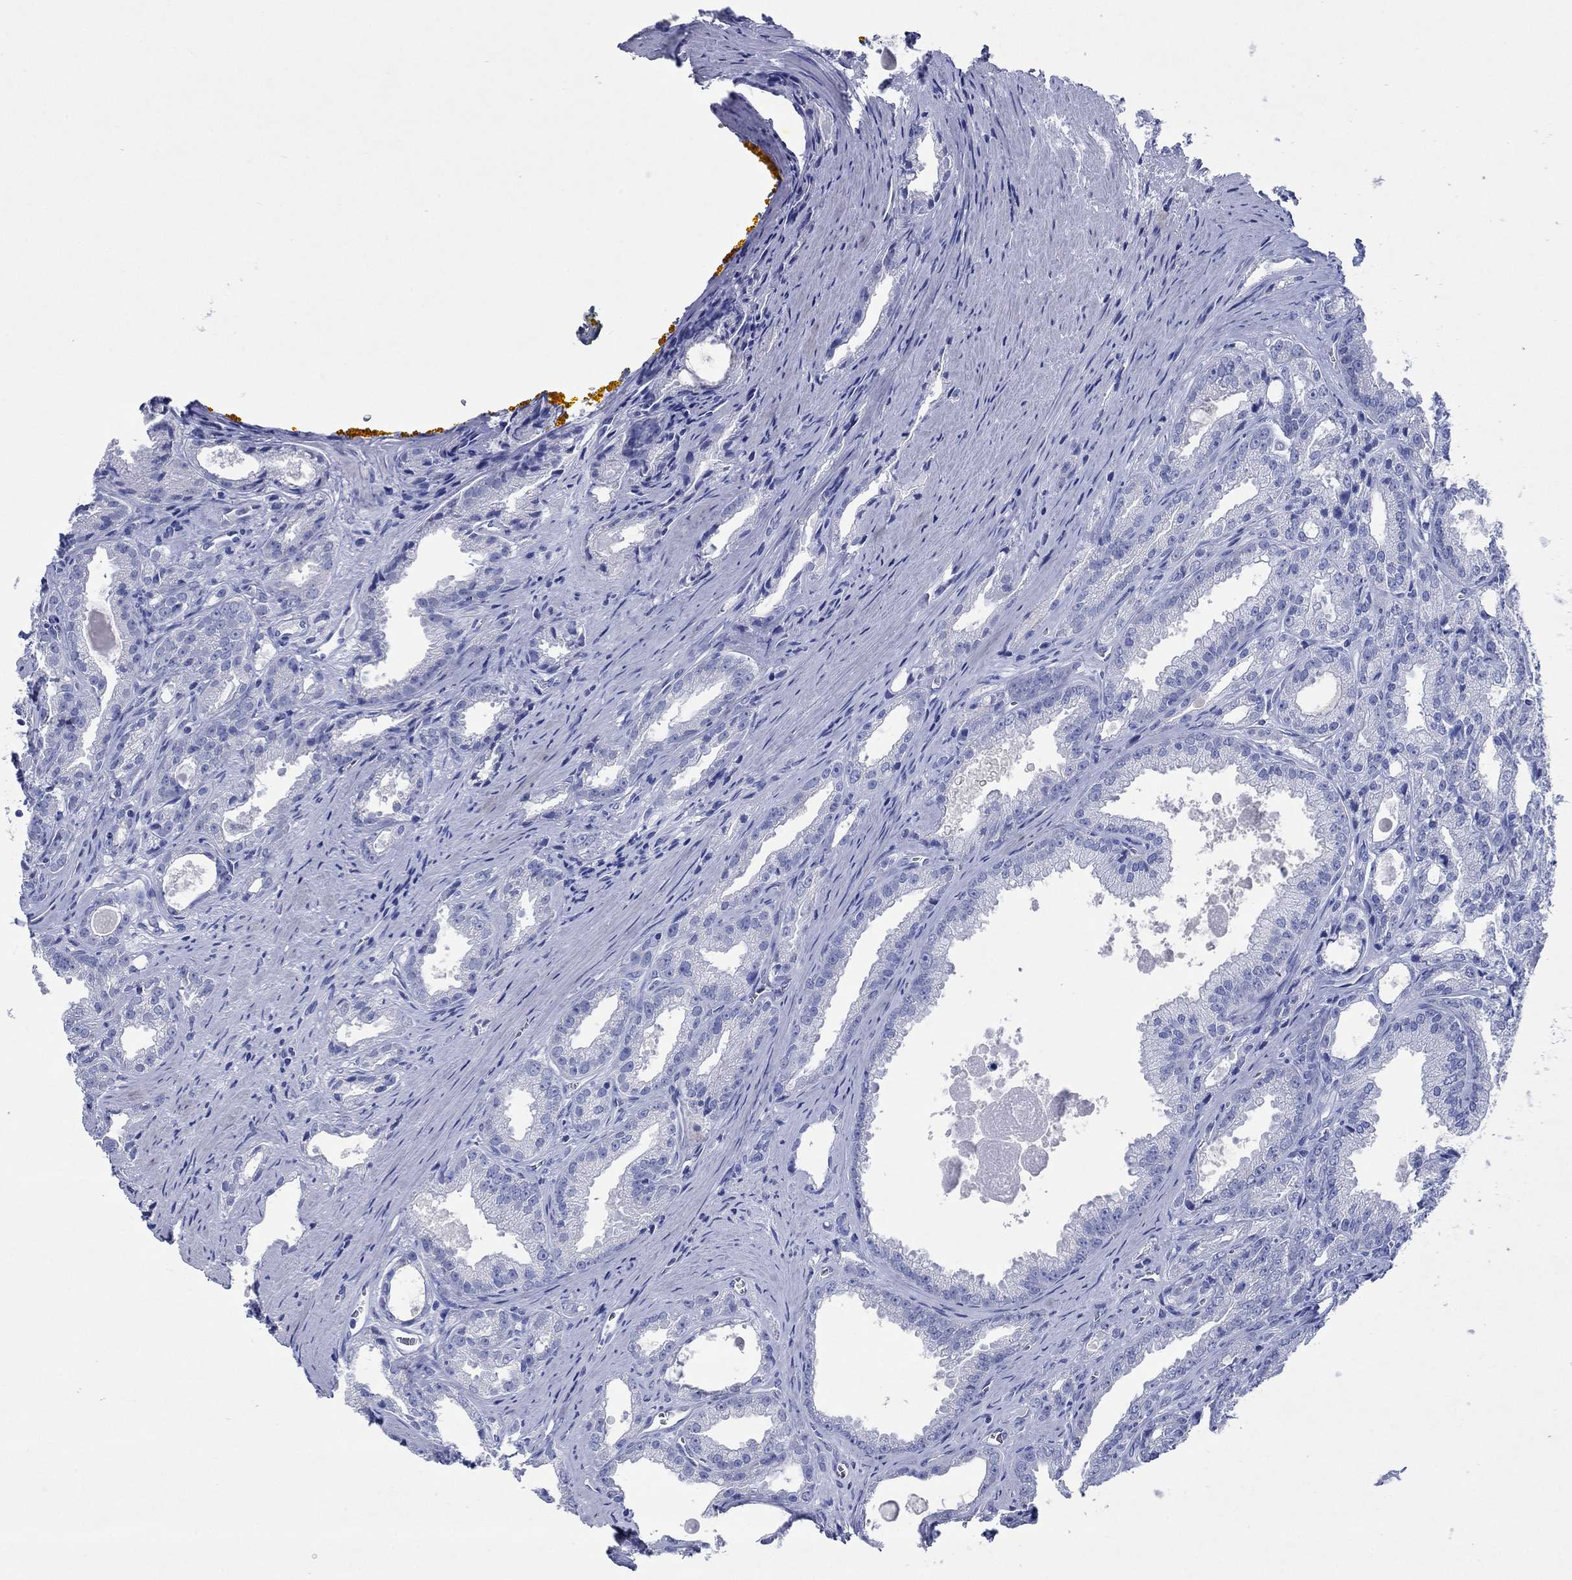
{"staining": {"intensity": "negative", "quantity": "none", "location": "none"}, "tissue": "prostate cancer", "cell_type": "Tumor cells", "image_type": "cancer", "snomed": [{"axis": "morphology", "description": "Adenocarcinoma, NOS"}, {"axis": "morphology", "description": "Adenocarcinoma, High grade"}, {"axis": "topography", "description": "Prostate"}], "caption": "There is no significant positivity in tumor cells of adenocarcinoma (prostate). (Brightfield microscopy of DAB (3,3'-diaminobenzidine) IHC at high magnification).", "gene": "HCRT", "patient": {"sex": "male", "age": 70}}